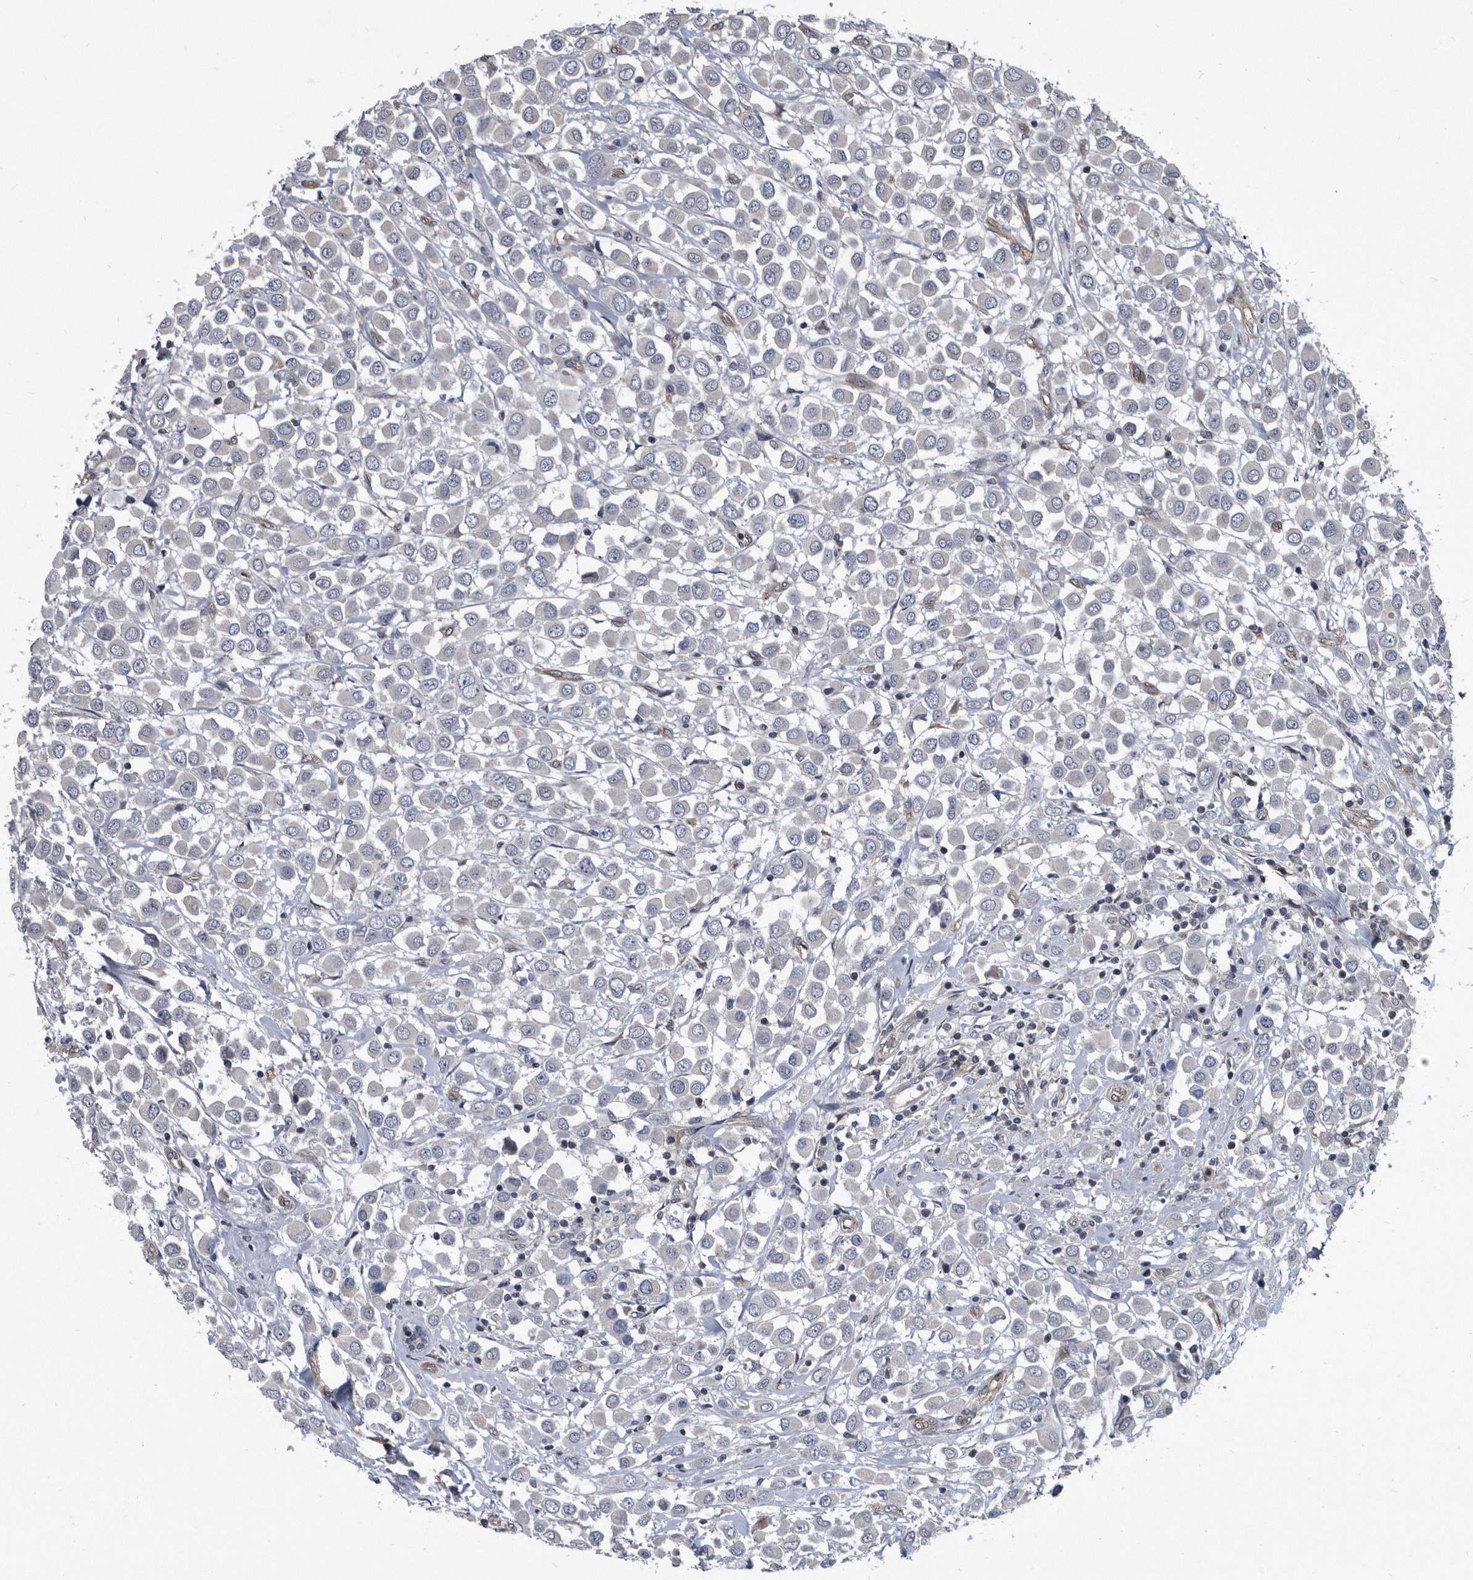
{"staining": {"intensity": "negative", "quantity": "none", "location": "none"}, "tissue": "breast cancer", "cell_type": "Tumor cells", "image_type": "cancer", "snomed": [{"axis": "morphology", "description": "Duct carcinoma"}, {"axis": "topography", "description": "Breast"}], "caption": "Tumor cells are negative for protein expression in human breast invasive ductal carcinoma.", "gene": "ARMCX1", "patient": {"sex": "female", "age": 61}}